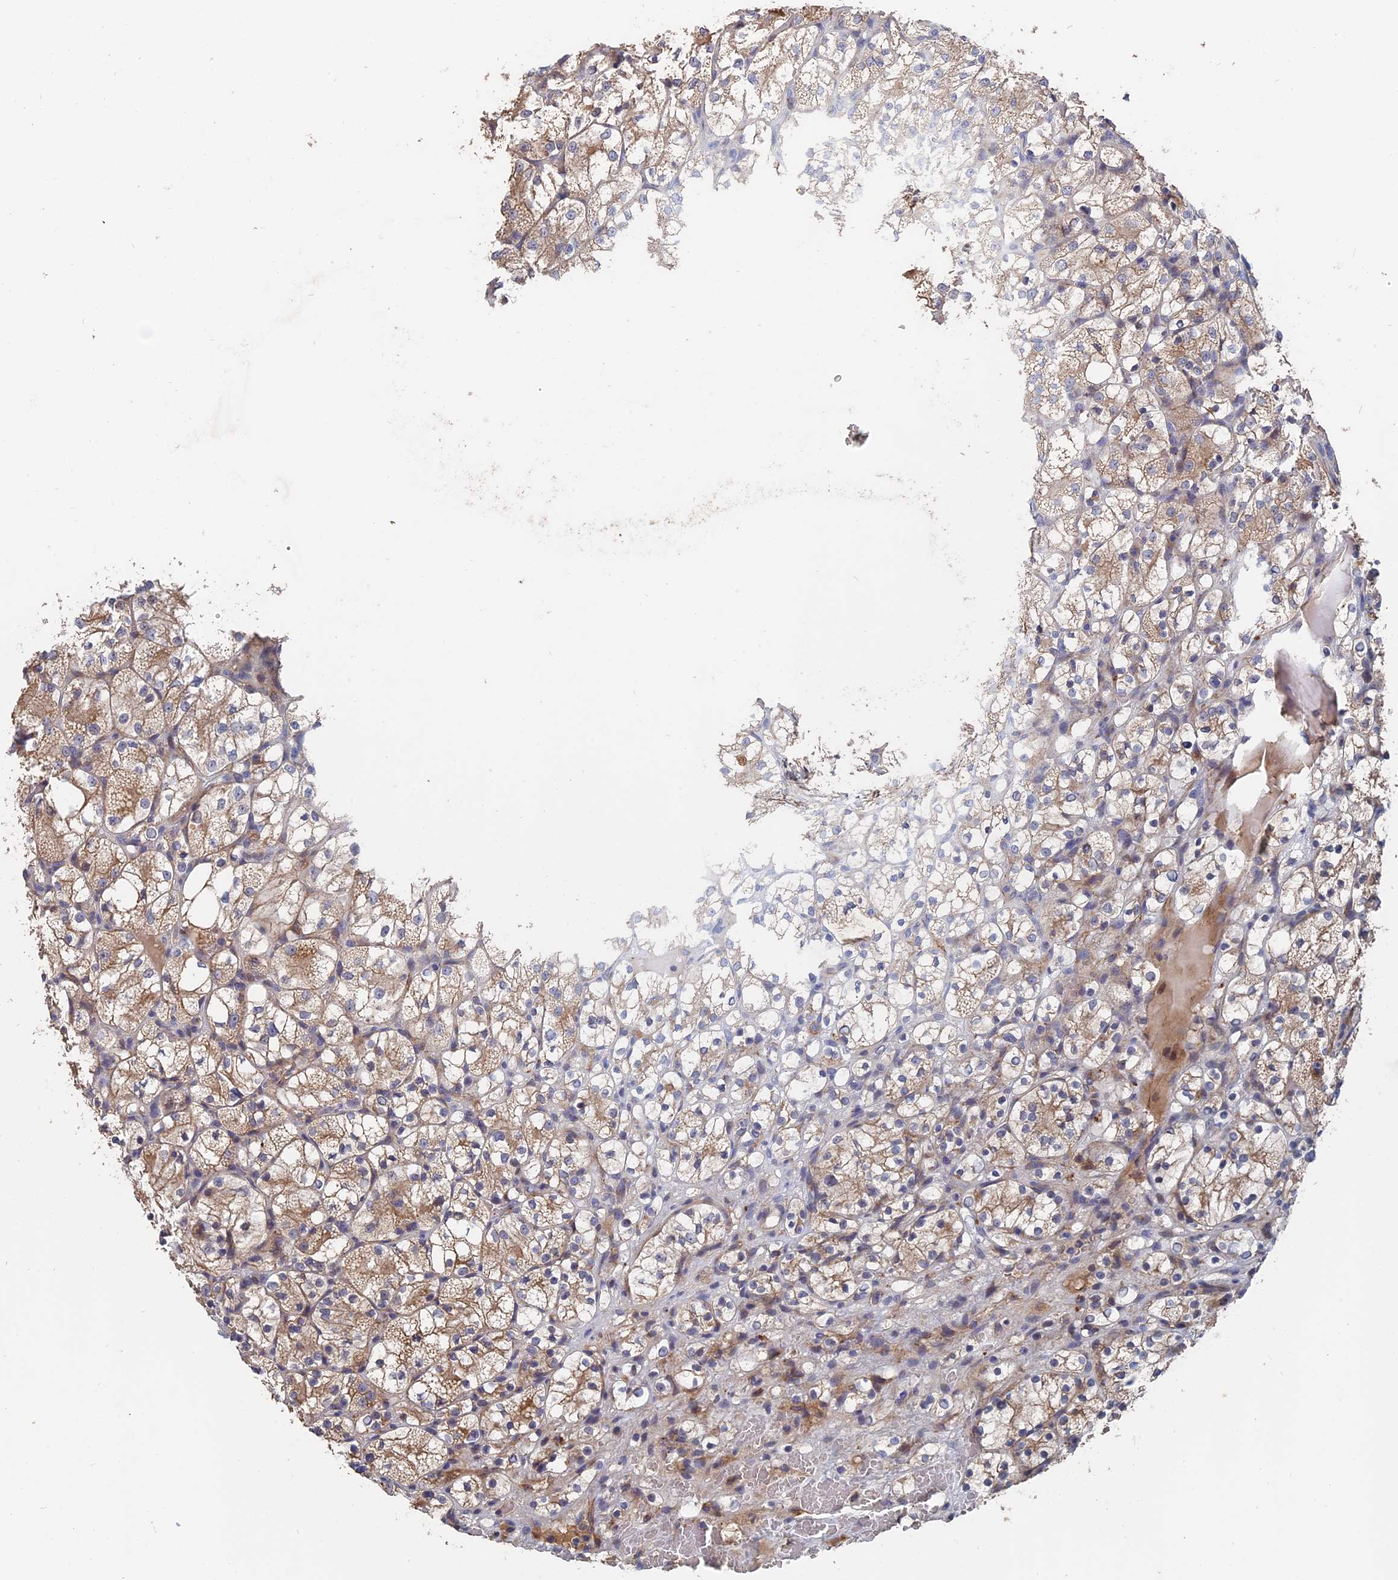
{"staining": {"intensity": "moderate", "quantity": "25%-75%", "location": "cytoplasmic/membranous"}, "tissue": "renal cancer", "cell_type": "Tumor cells", "image_type": "cancer", "snomed": [{"axis": "morphology", "description": "Adenocarcinoma, NOS"}, {"axis": "topography", "description": "Kidney"}], "caption": "Moderate cytoplasmic/membranous staining is appreciated in about 25%-75% of tumor cells in renal adenocarcinoma.", "gene": "SLC33A1", "patient": {"sex": "female", "age": 69}}